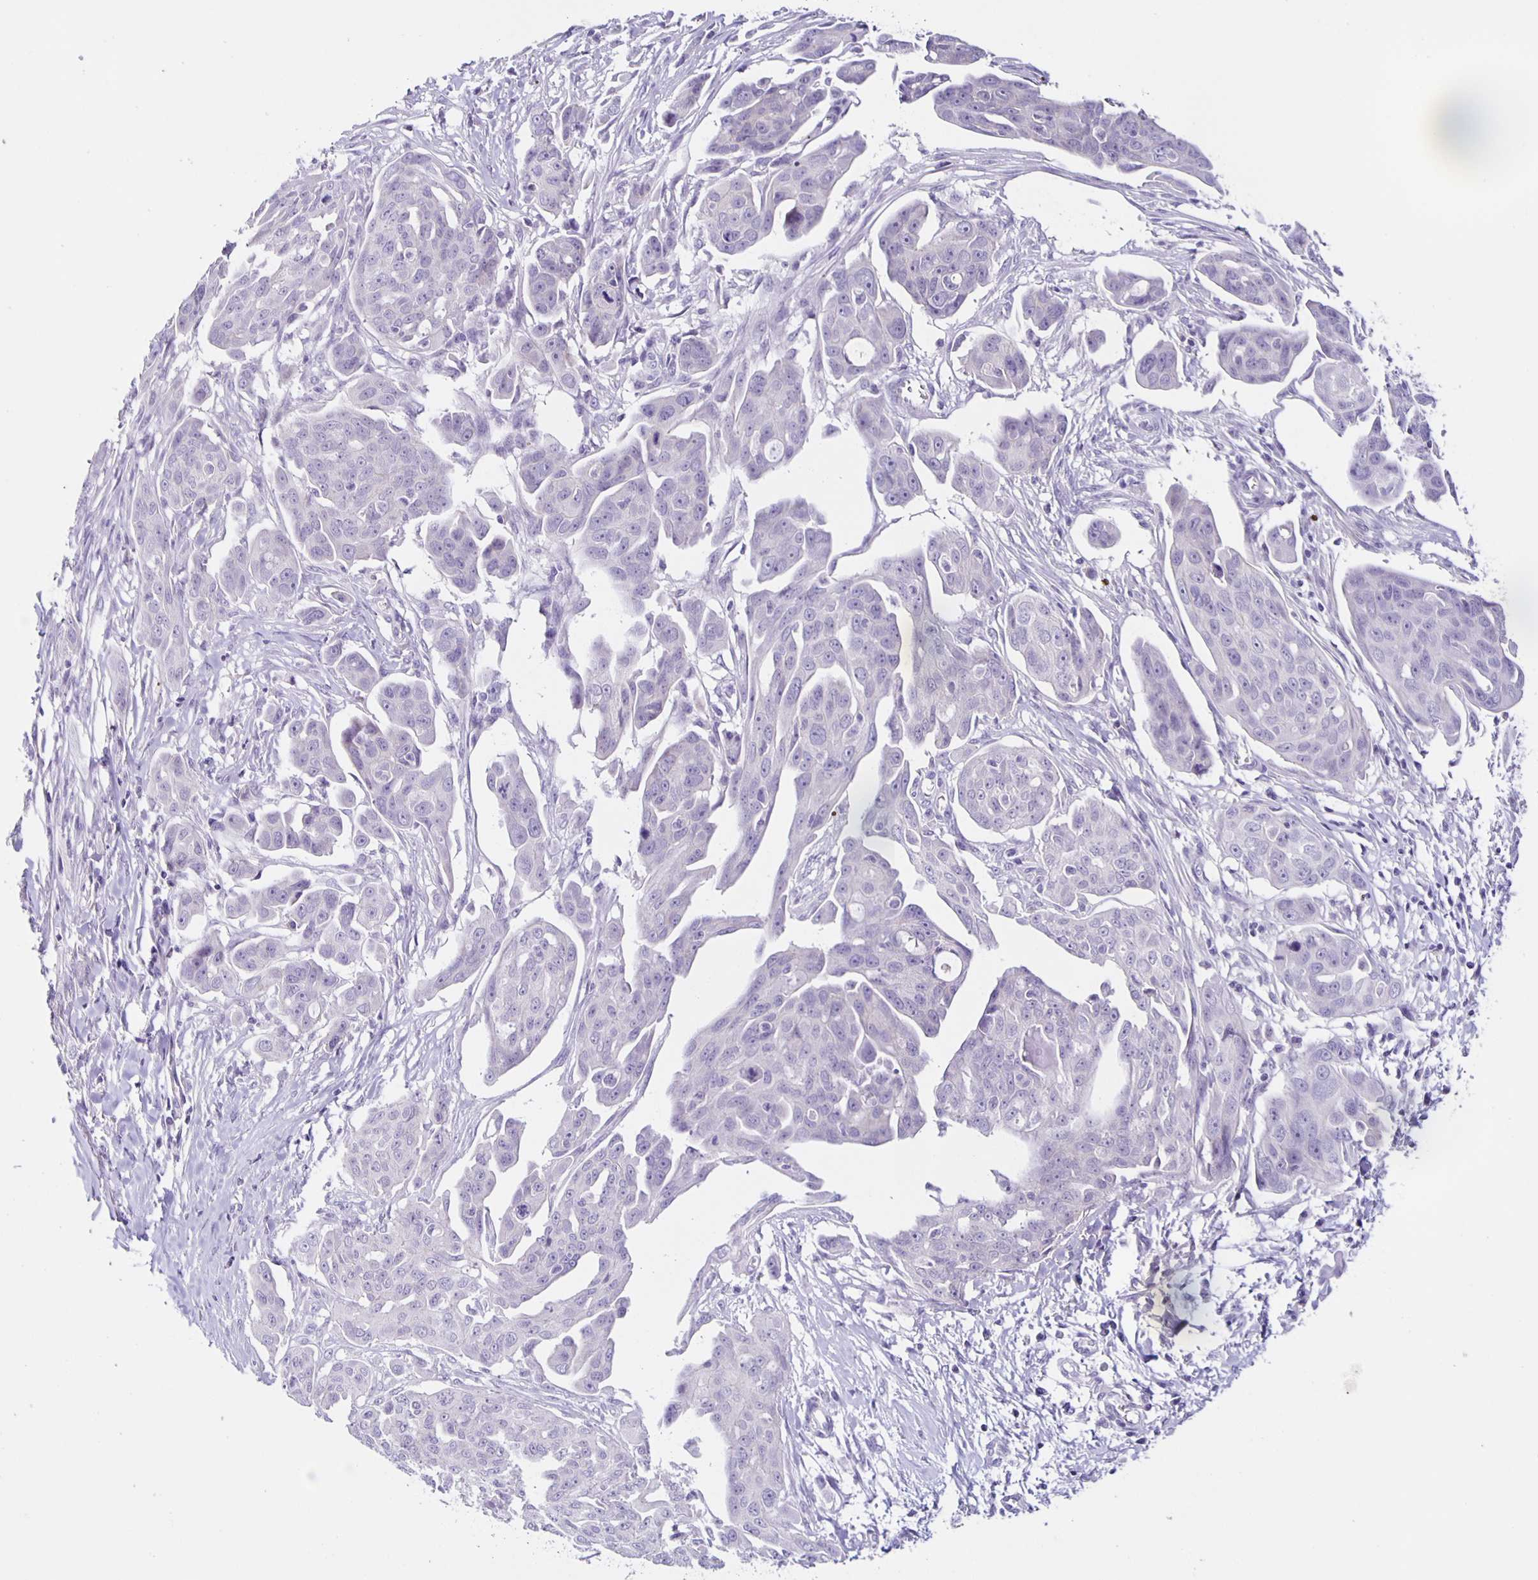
{"staining": {"intensity": "negative", "quantity": "none", "location": "none"}, "tissue": "ovarian cancer", "cell_type": "Tumor cells", "image_type": "cancer", "snomed": [{"axis": "morphology", "description": "Carcinoma, endometroid"}, {"axis": "topography", "description": "Ovary"}], "caption": "There is no significant positivity in tumor cells of endometroid carcinoma (ovarian).", "gene": "SLC12A3", "patient": {"sex": "female", "age": 70}}